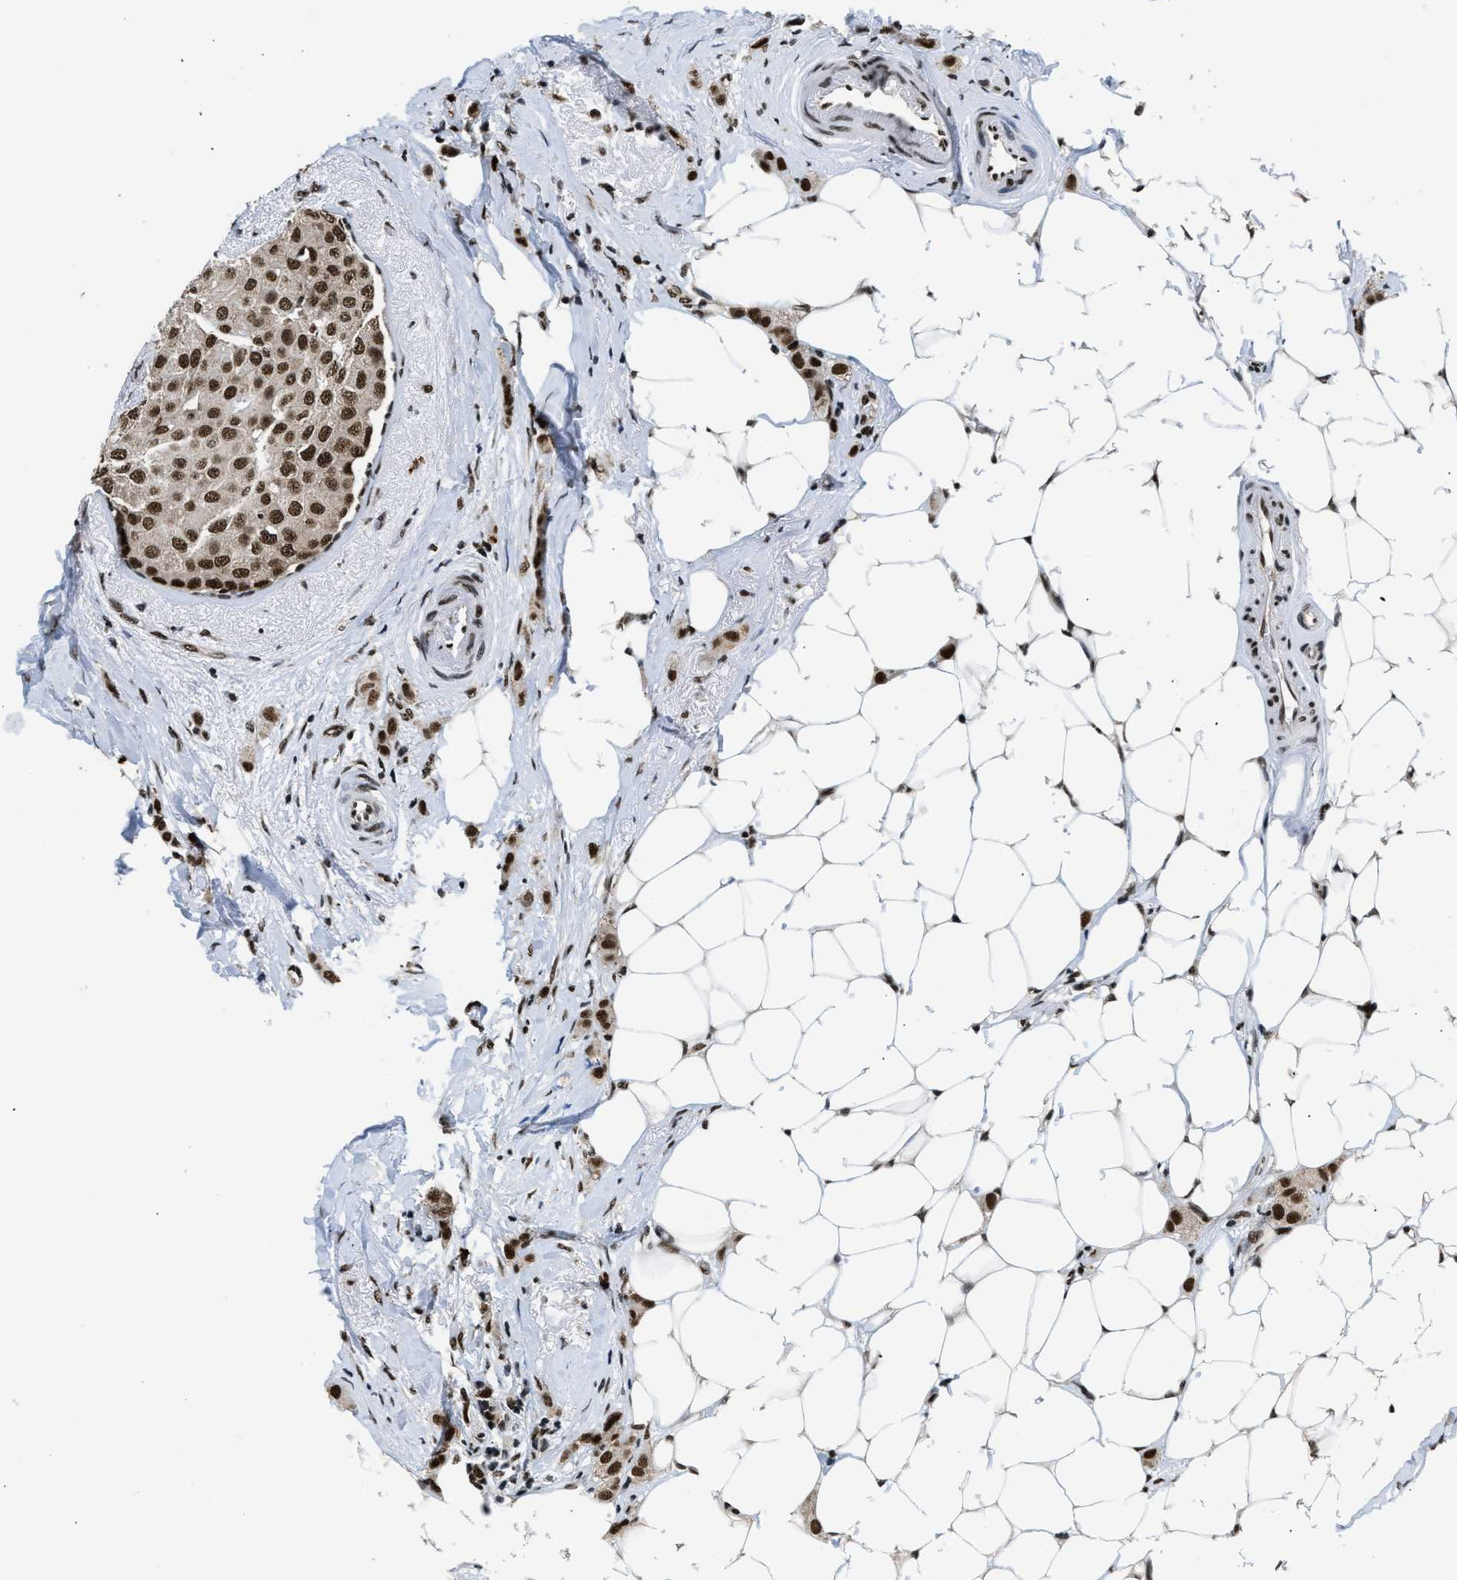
{"staining": {"intensity": "strong", "quantity": ">75%", "location": "nuclear"}, "tissue": "breast cancer", "cell_type": "Tumor cells", "image_type": "cancer", "snomed": [{"axis": "morphology", "description": "Lobular carcinoma"}, {"axis": "topography", "description": "Breast"}], "caption": "Breast lobular carcinoma stained for a protein displays strong nuclear positivity in tumor cells.", "gene": "CCNDBP1", "patient": {"sex": "female", "age": 55}}